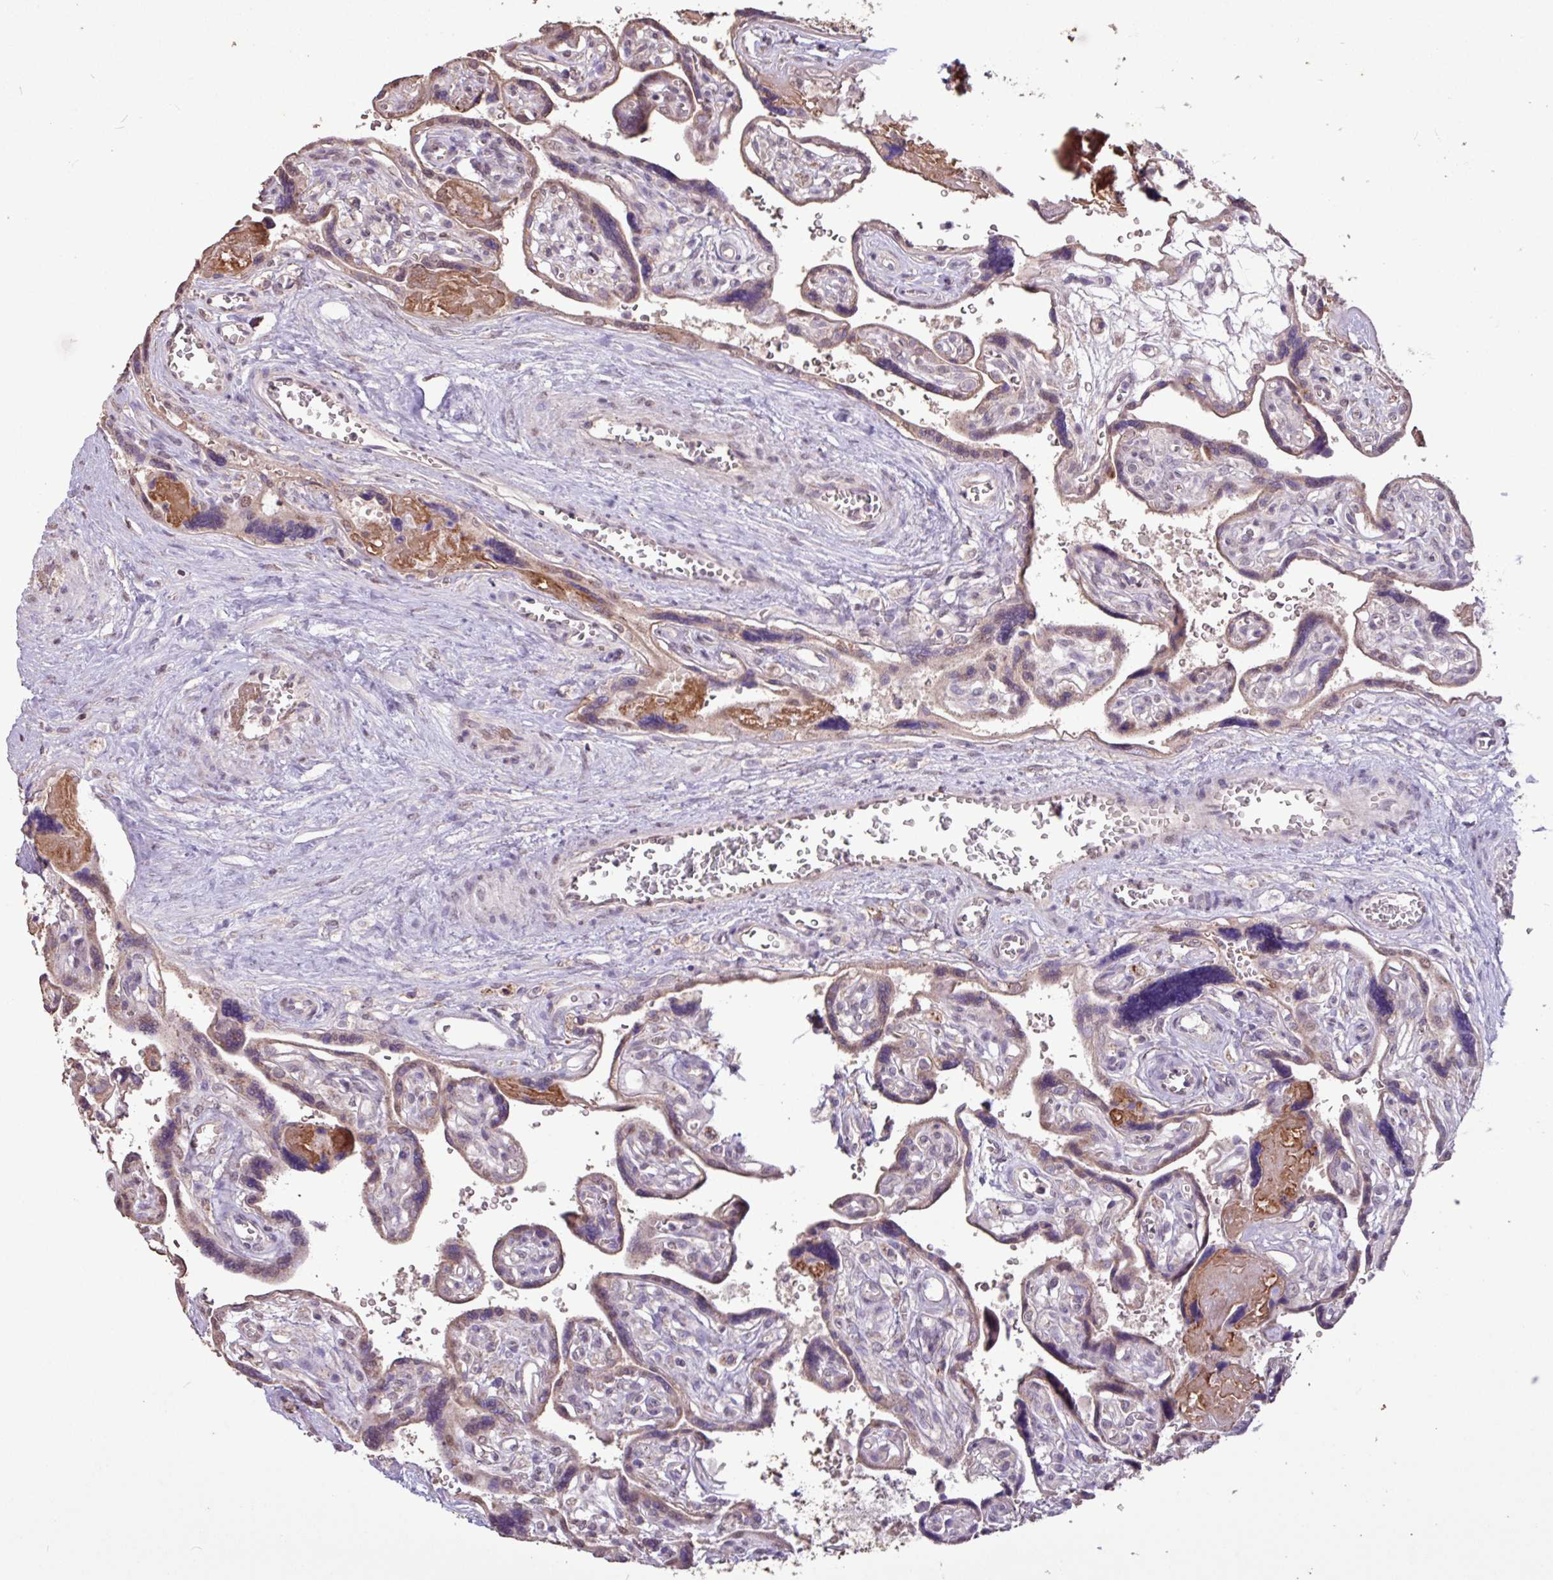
{"staining": {"intensity": "weak", "quantity": "<25%", "location": "nuclear"}, "tissue": "placenta", "cell_type": "Decidual cells", "image_type": "normal", "snomed": [{"axis": "morphology", "description": "Normal tissue, NOS"}, {"axis": "topography", "description": "Placenta"}], "caption": "Placenta stained for a protein using IHC demonstrates no positivity decidual cells.", "gene": "L3MBTL3", "patient": {"sex": "female", "age": 39}}